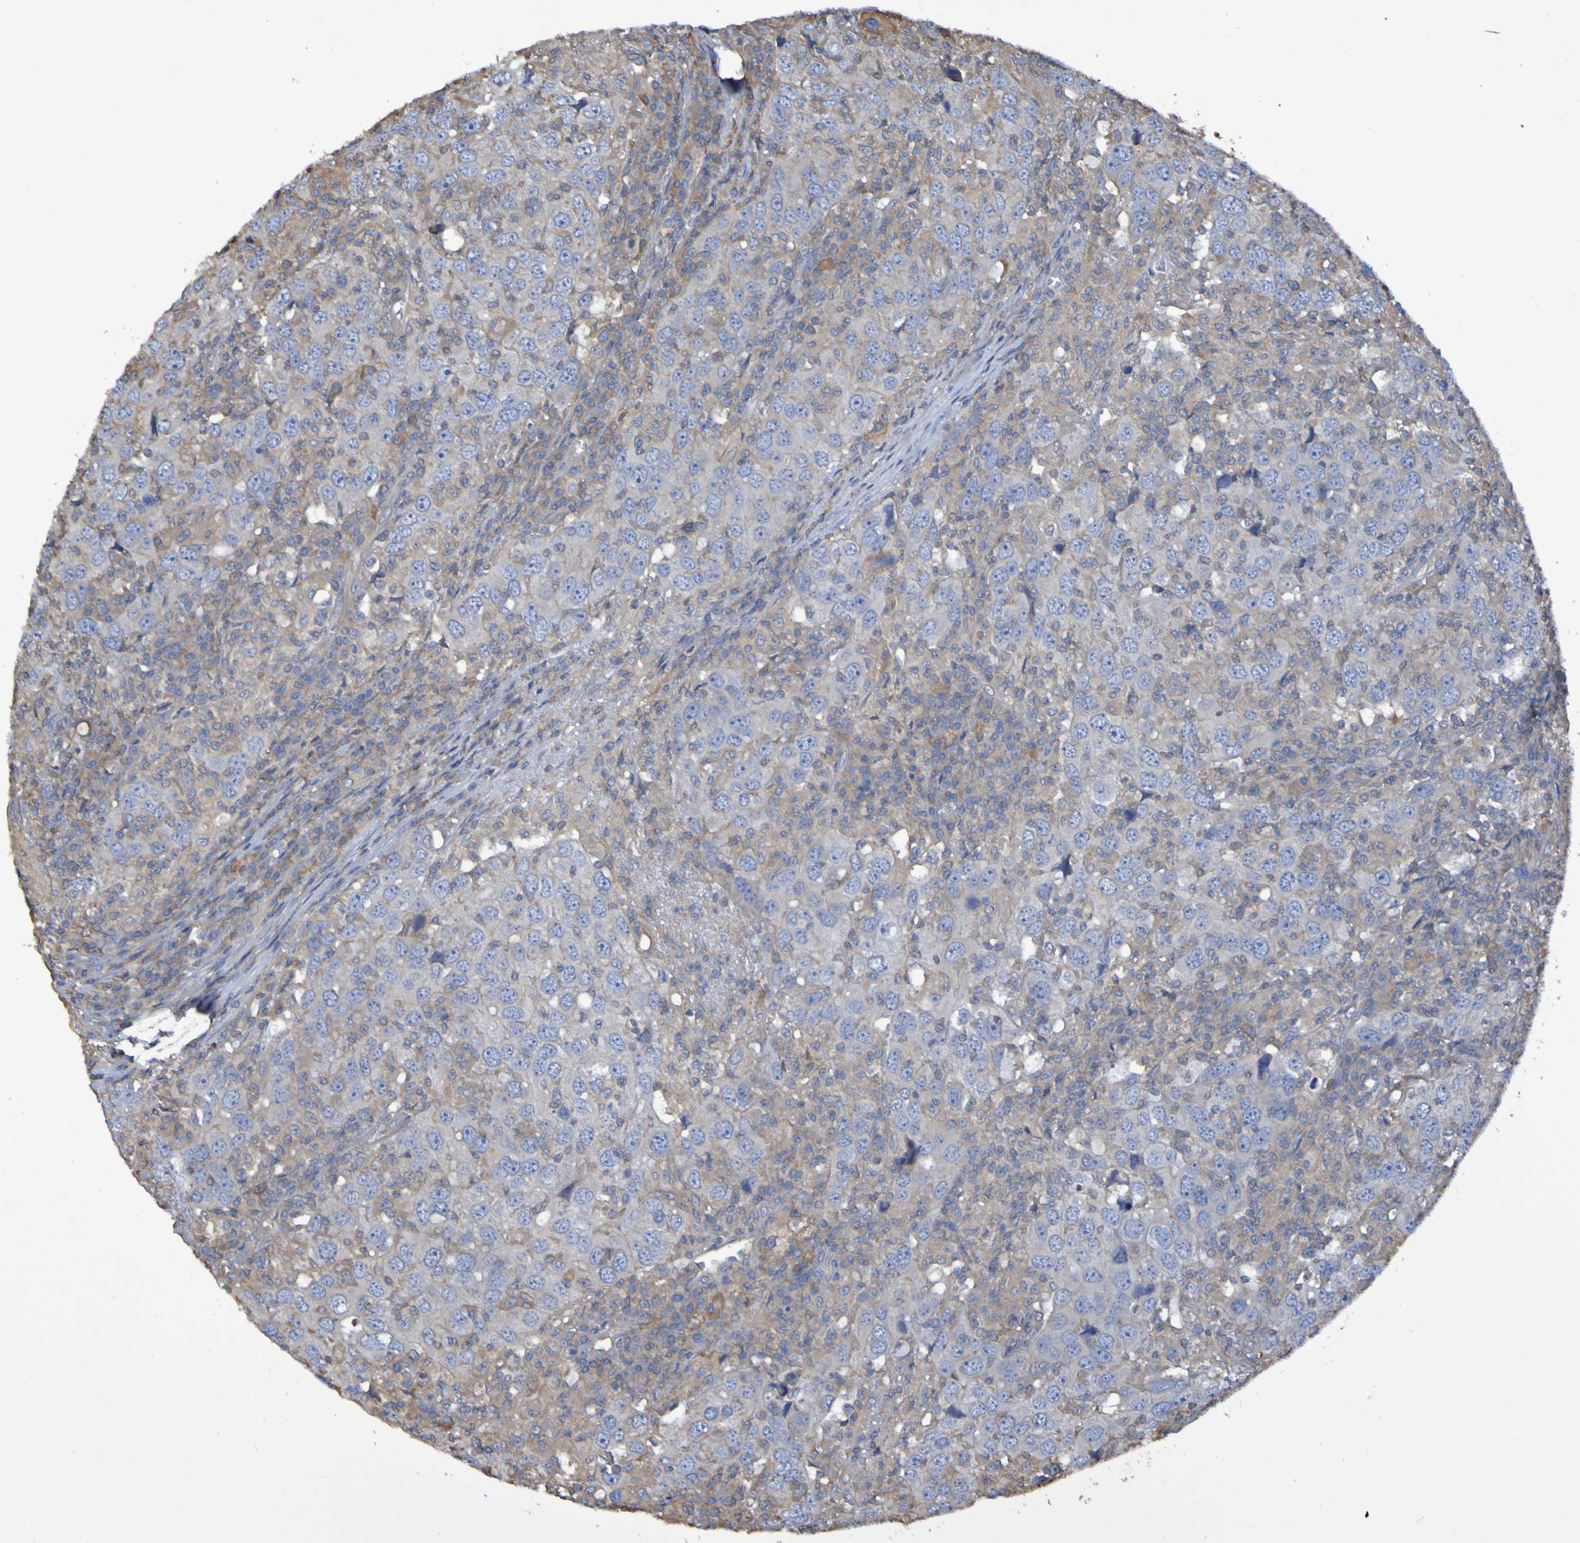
{"staining": {"intensity": "negative", "quantity": "none", "location": "none"}, "tissue": "head and neck cancer", "cell_type": "Tumor cells", "image_type": "cancer", "snomed": [{"axis": "morphology", "description": "Adenocarcinoma, NOS"}, {"axis": "topography", "description": "Salivary gland"}, {"axis": "topography", "description": "Head-Neck"}], "caption": "A micrograph of human head and neck cancer is negative for staining in tumor cells.", "gene": "SYNJ1", "patient": {"sex": "female", "age": 65}}